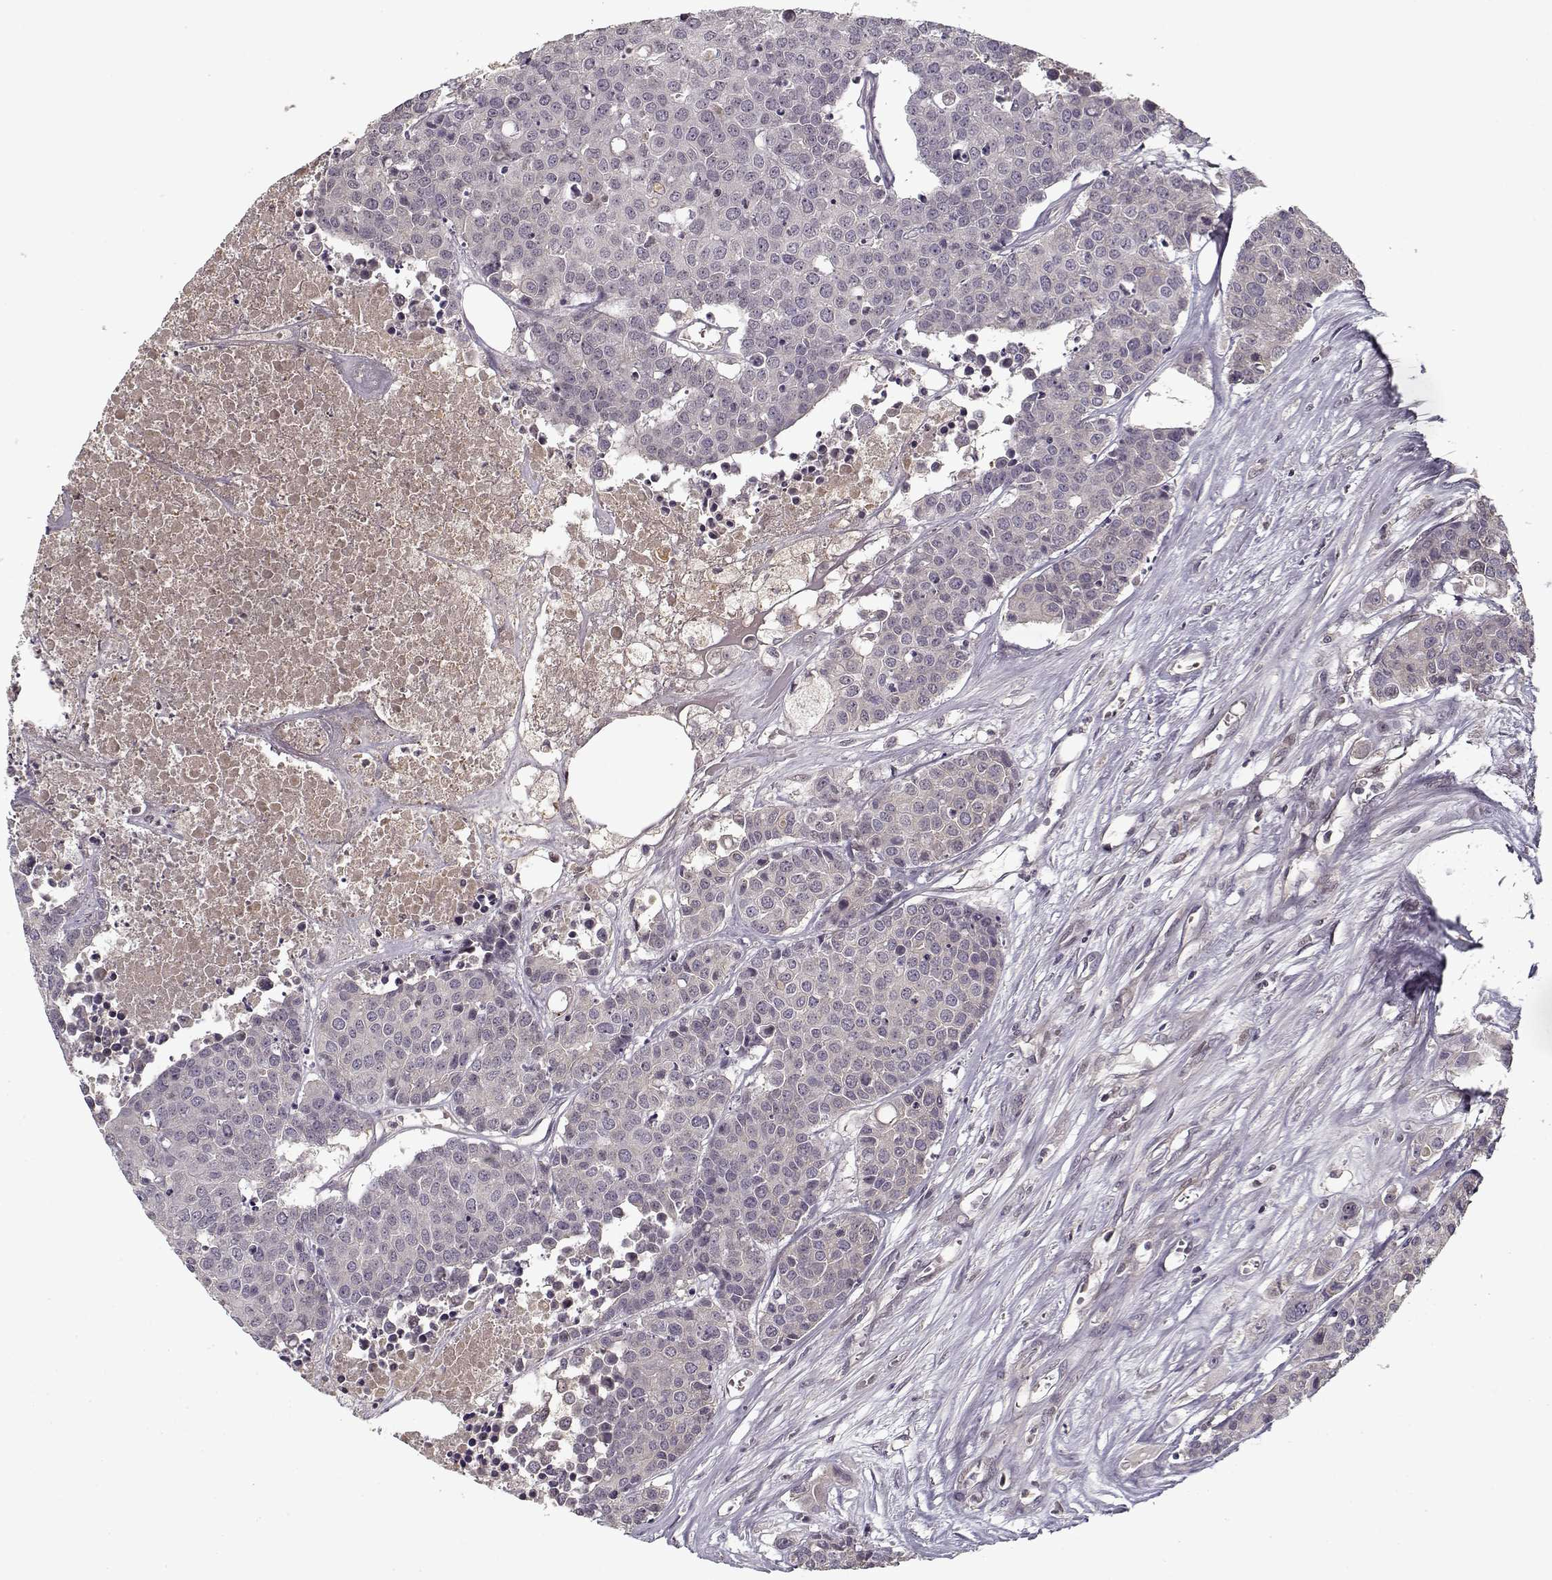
{"staining": {"intensity": "negative", "quantity": "none", "location": "none"}, "tissue": "carcinoid", "cell_type": "Tumor cells", "image_type": "cancer", "snomed": [{"axis": "morphology", "description": "Carcinoid, malignant, NOS"}, {"axis": "topography", "description": "Colon"}], "caption": "IHC photomicrograph of neoplastic tissue: malignant carcinoid stained with DAB (3,3'-diaminobenzidine) shows no significant protein expression in tumor cells.", "gene": "AFM", "patient": {"sex": "male", "age": 81}}